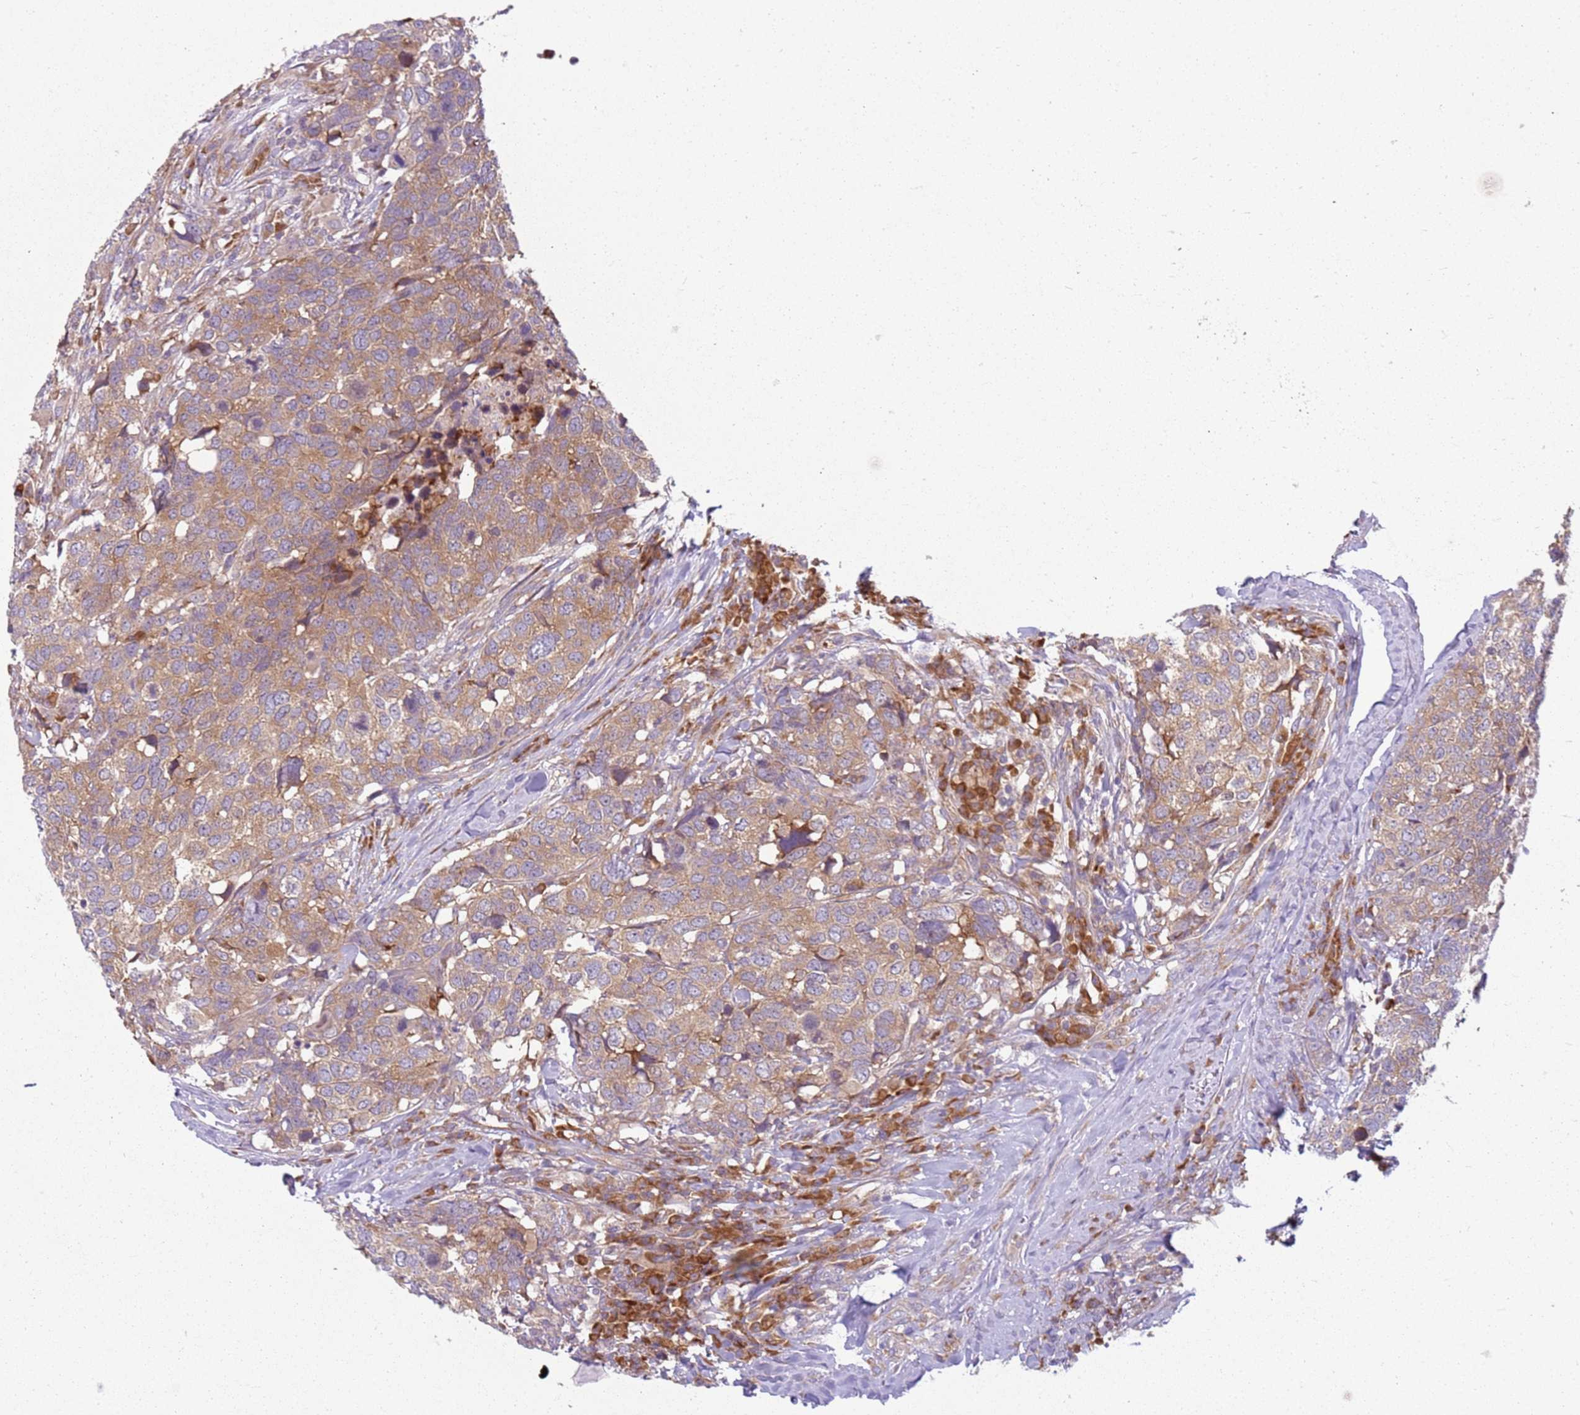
{"staining": {"intensity": "moderate", "quantity": ">75%", "location": "cytoplasmic/membranous"}, "tissue": "head and neck cancer", "cell_type": "Tumor cells", "image_type": "cancer", "snomed": [{"axis": "morphology", "description": "Normal tissue, NOS"}, {"axis": "morphology", "description": "Squamous cell carcinoma, NOS"}, {"axis": "topography", "description": "Skeletal muscle"}, {"axis": "topography", "description": "Vascular tissue"}, {"axis": "topography", "description": "Peripheral nerve tissue"}, {"axis": "topography", "description": "Head-Neck"}], "caption": "Head and neck cancer (squamous cell carcinoma) stained with IHC exhibits moderate cytoplasmic/membranous positivity in about >75% of tumor cells.", "gene": "RPS28", "patient": {"sex": "male", "age": 66}}